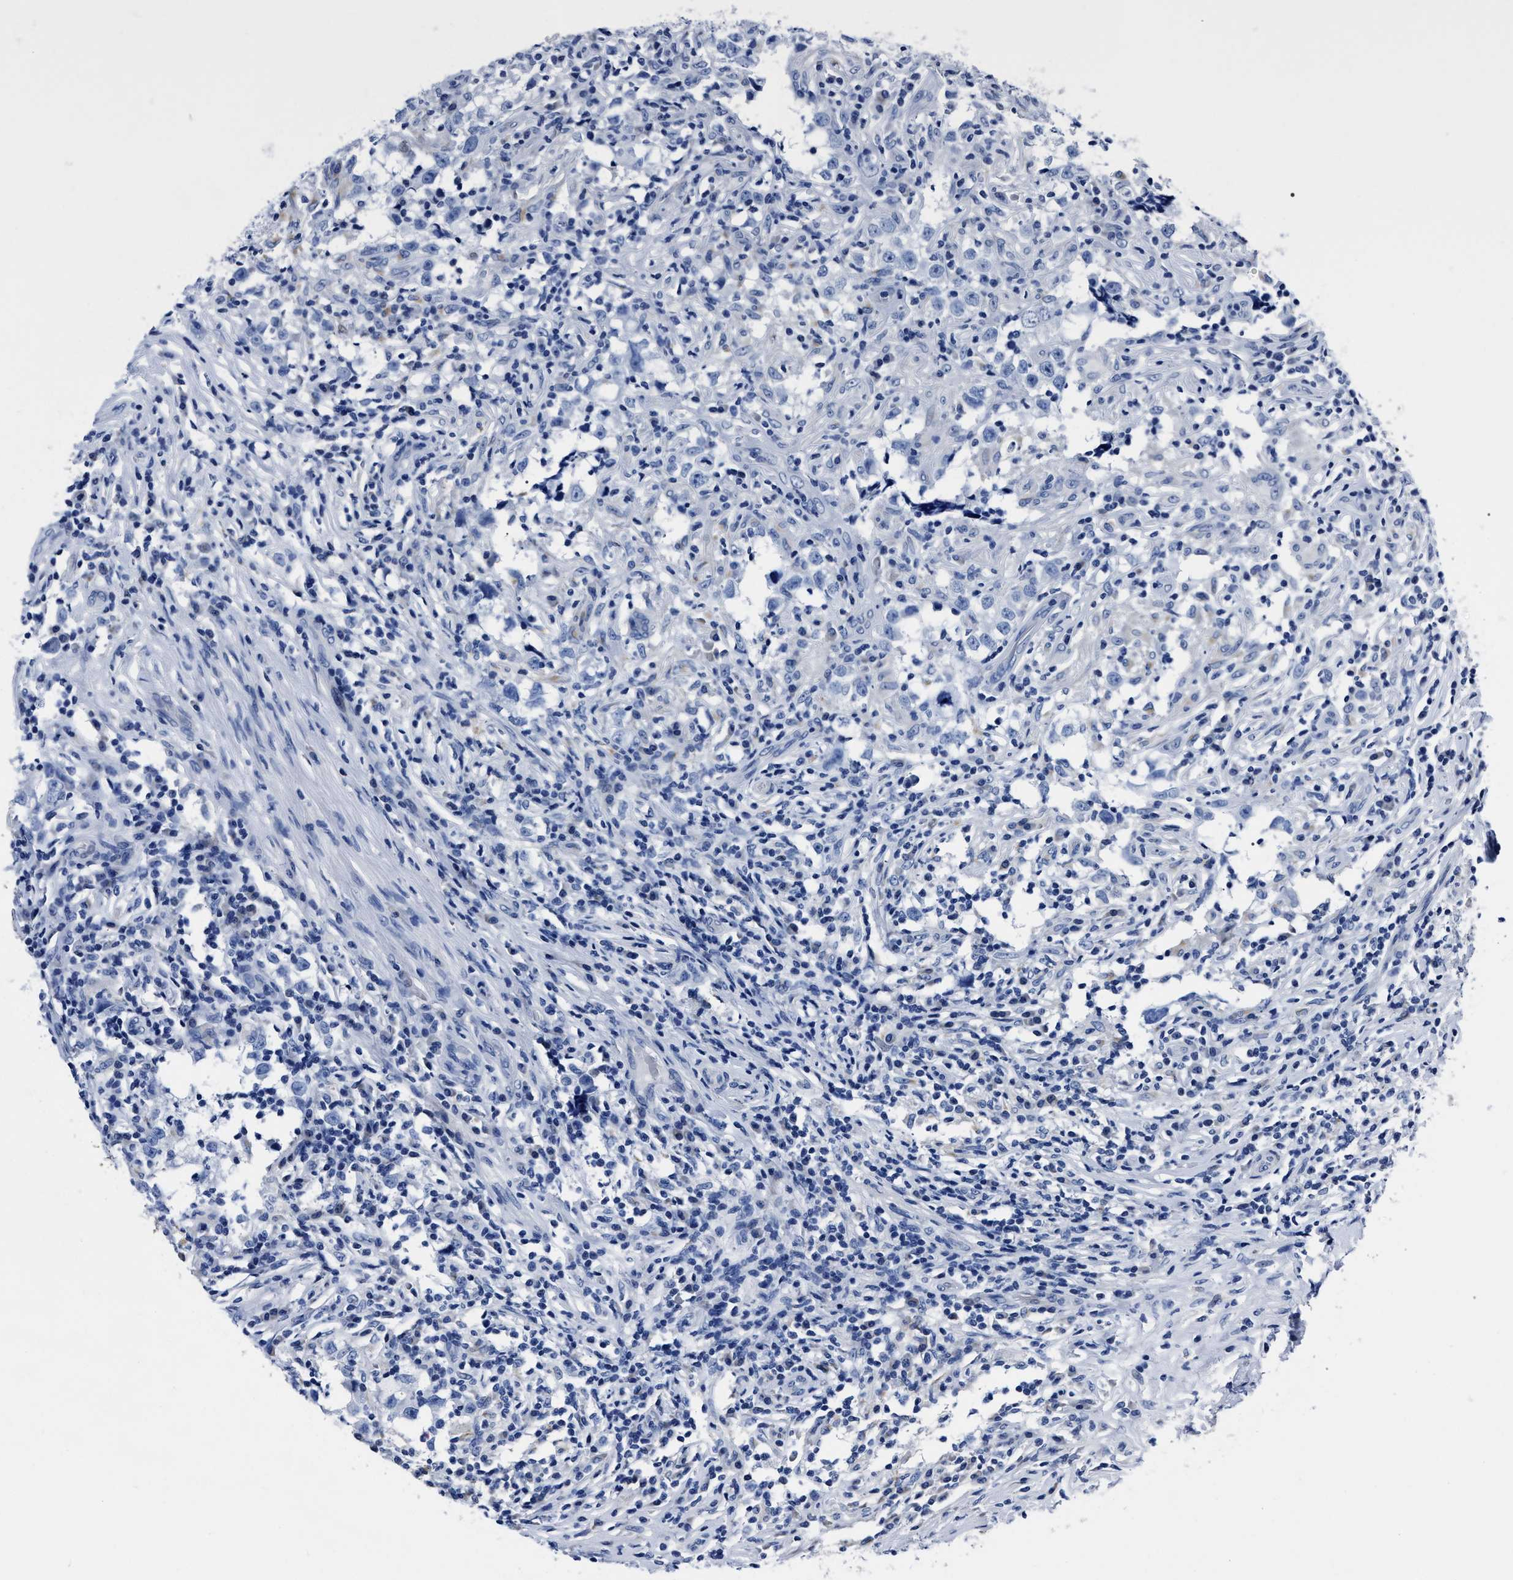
{"staining": {"intensity": "negative", "quantity": "none", "location": "none"}, "tissue": "testis cancer", "cell_type": "Tumor cells", "image_type": "cancer", "snomed": [{"axis": "morphology", "description": "Carcinoma, Embryonal, NOS"}, {"axis": "topography", "description": "Testis"}], "caption": "Testis cancer (embryonal carcinoma) was stained to show a protein in brown. There is no significant expression in tumor cells.", "gene": "MOV10L1", "patient": {"sex": "male", "age": 21}}